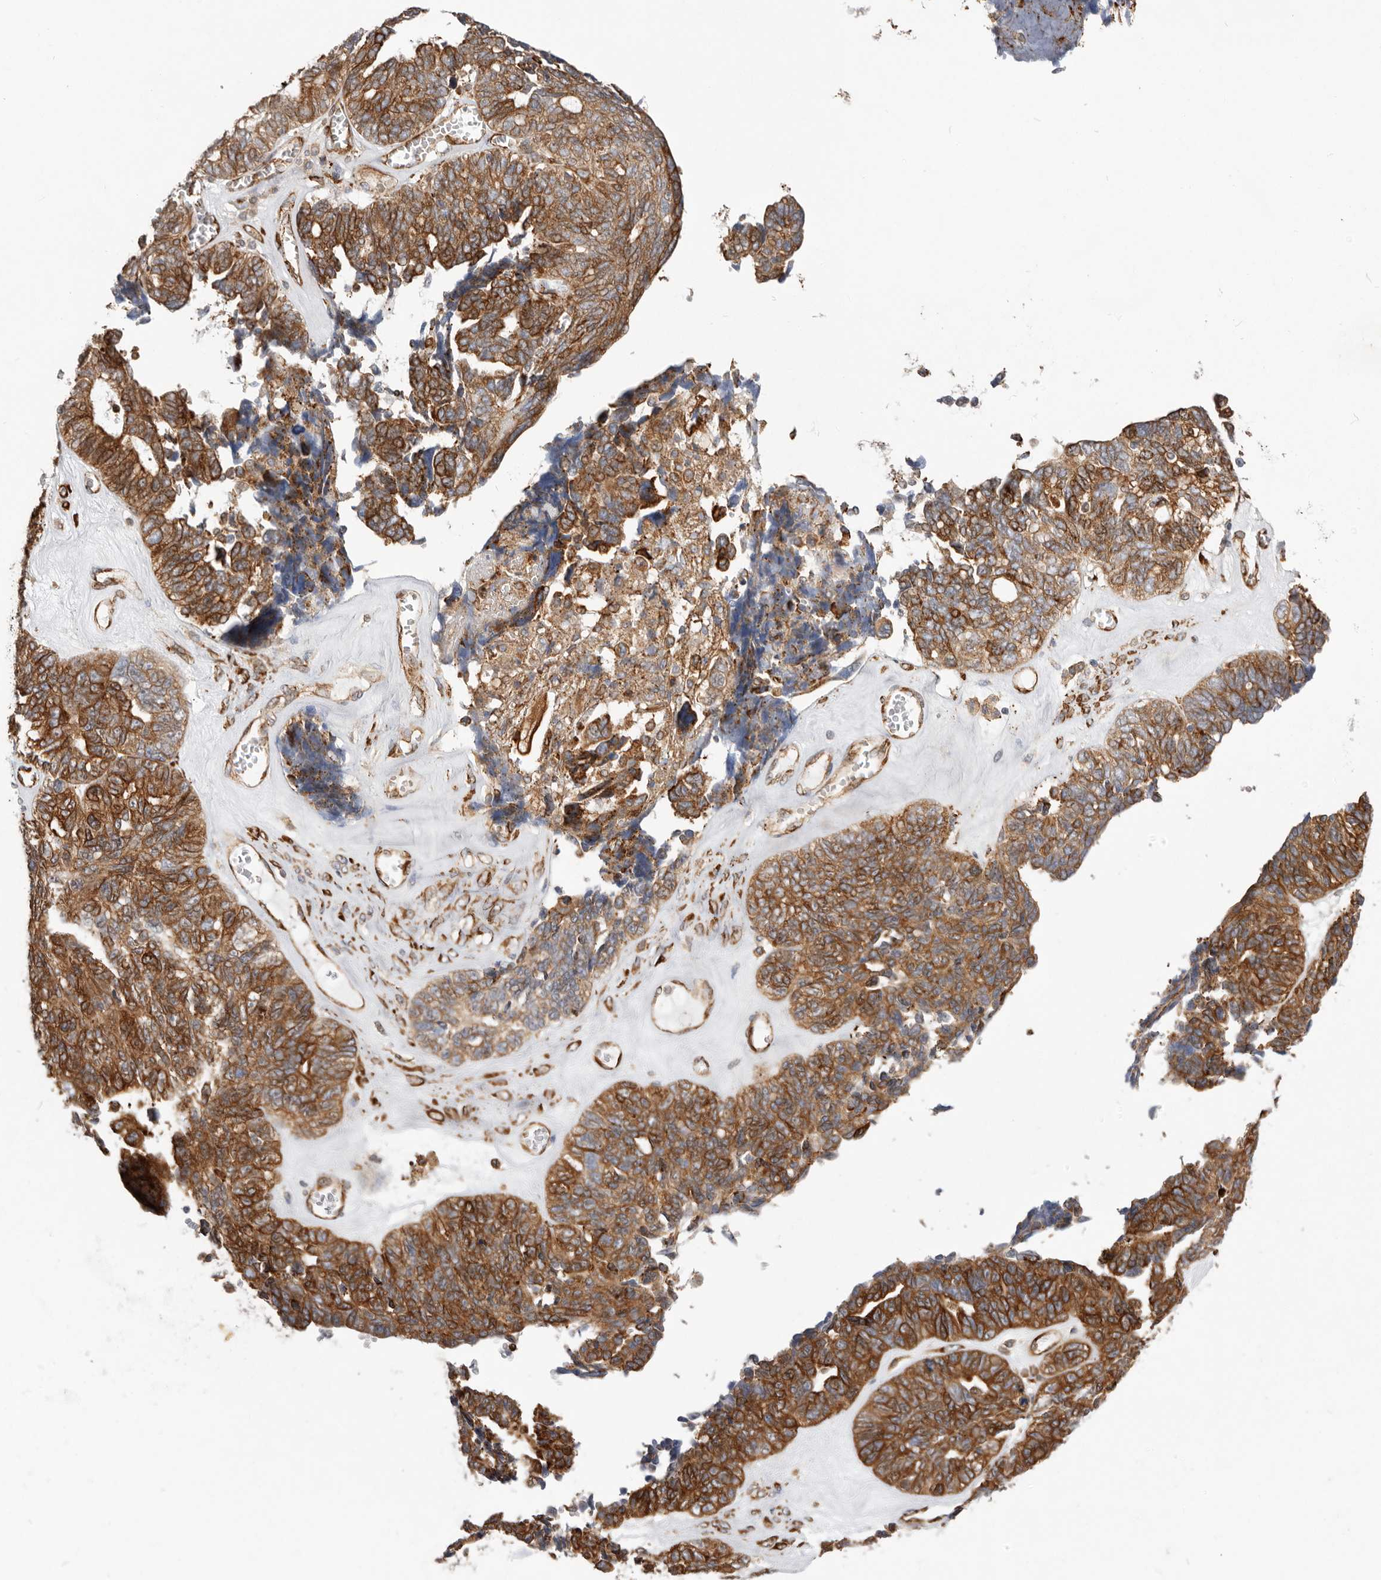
{"staining": {"intensity": "strong", "quantity": ">75%", "location": "cytoplasmic/membranous"}, "tissue": "ovarian cancer", "cell_type": "Tumor cells", "image_type": "cancer", "snomed": [{"axis": "morphology", "description": "Cystadenocarcinoma, serous, NOS"}, {"axis": "topography", "description": "Ovary"}], "caption": "Protein expression analysis of ovarian cancer (serous cystadenocarcinoma) reveals strong cytoplasmic/membranous staining in approximately >75% of tumor cells. The staining is performed using DAB (3,3'-diaminobenzidine) brown chromogen to label protein expression. The nuclei are counter-stained blue using hematoxylin.", "gene": "WDTC1", "patient": {"sex": "female", "age": 79}}